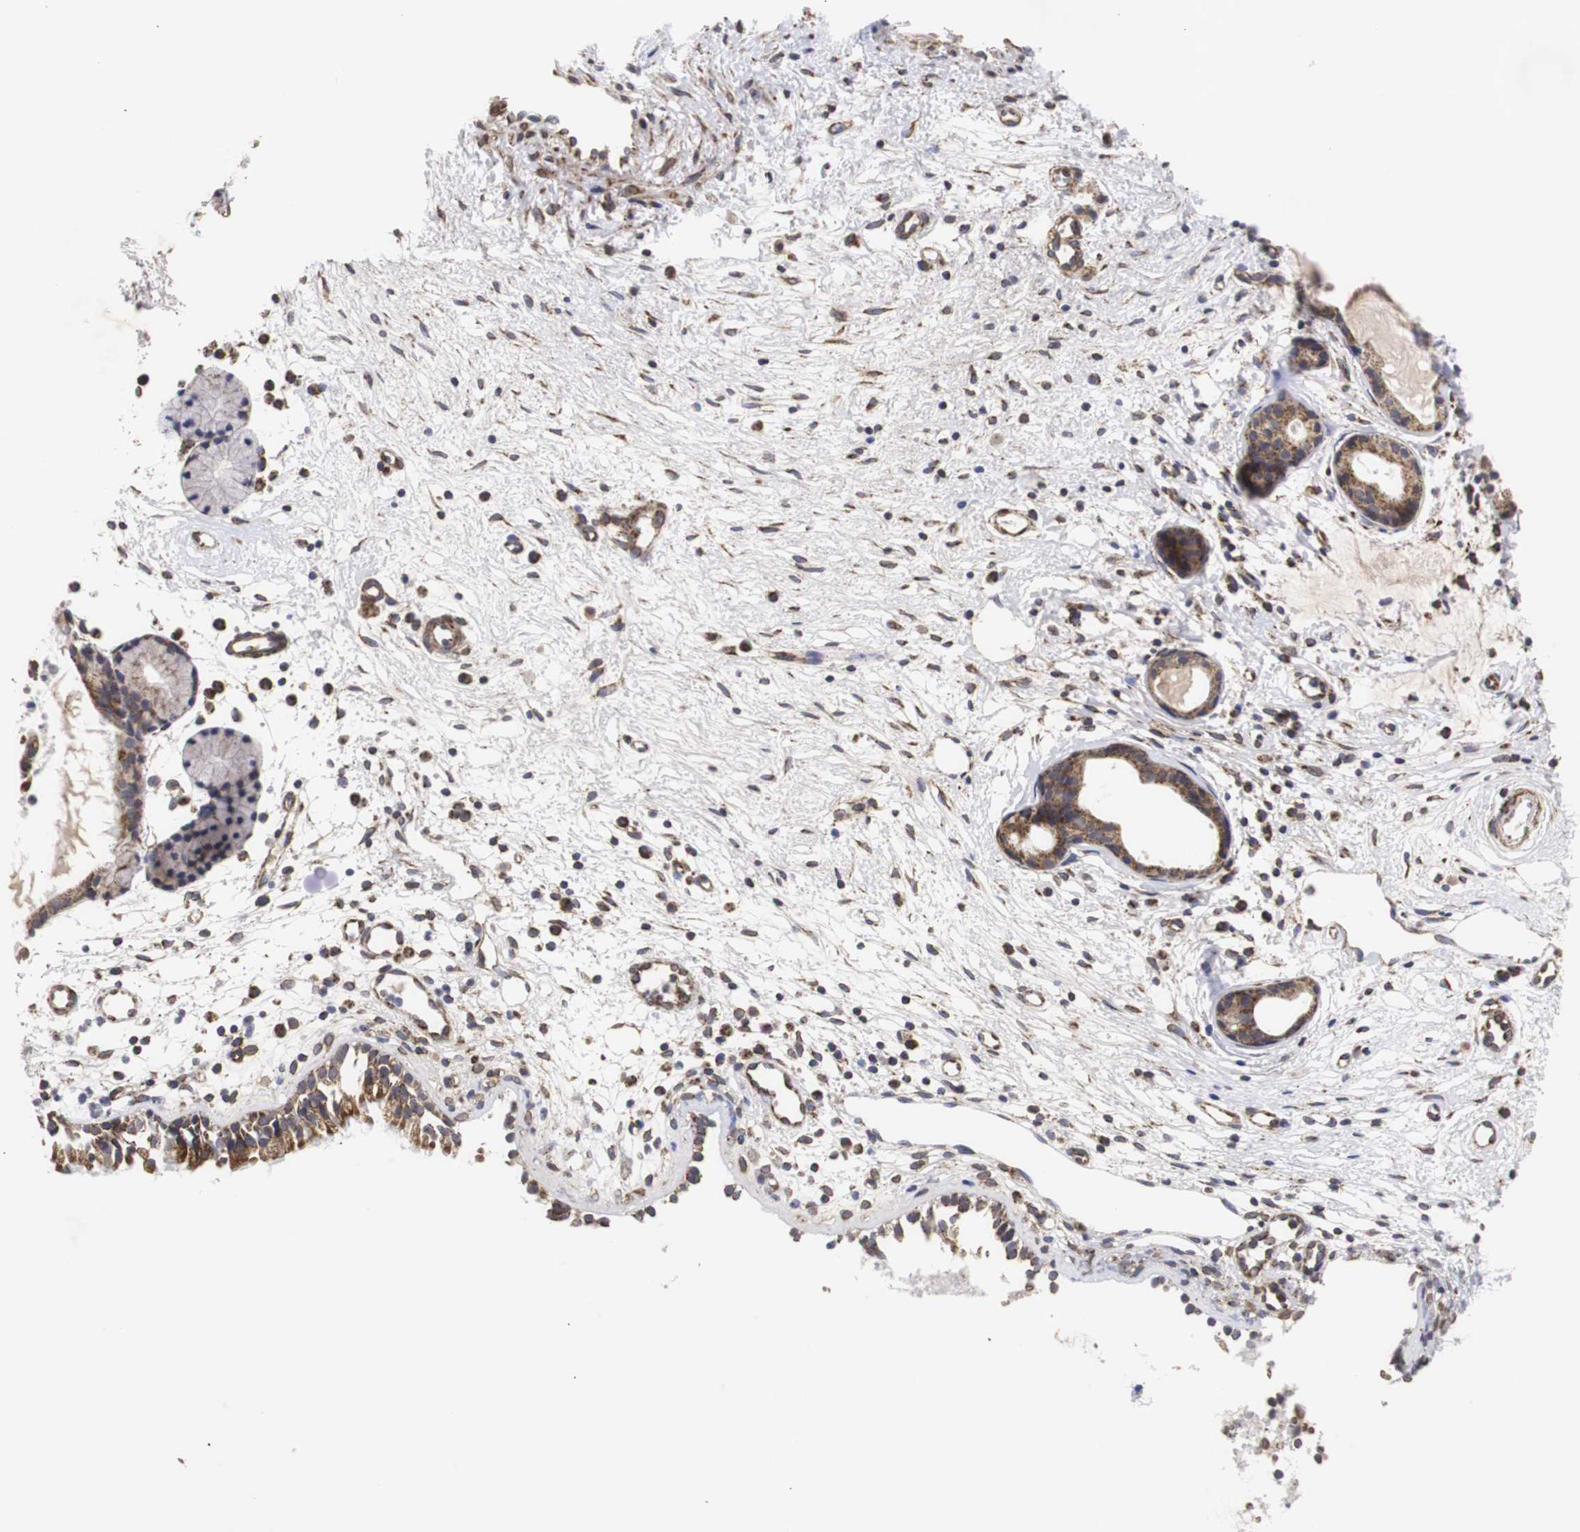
{"staining": {"intensity": "moderate", "quantity": ">75%", "location": "cytoplasmic/membranous"}, "tissue": "nasopharynx", "cell_type": "Respiratory epithelial cells", "image_type": "normal", "snomed": [{"axis": "morphology", "description": "Normal tissue, NOS"}, {"axis": "topography", "description": "Nasopharynx"}], "caption": "Protein expression analysis of unremarkable nasopharynx displays moderate cytoplasmic/membranous positivity in about >75% of respiratory epithelial cells. (Stains: DAB in brown, nuclei in blue, Microscopy: brightfield microscopy at high magnification).", "gene": "HSD17B10", "patient": {"sex": "male", "age": 21}}